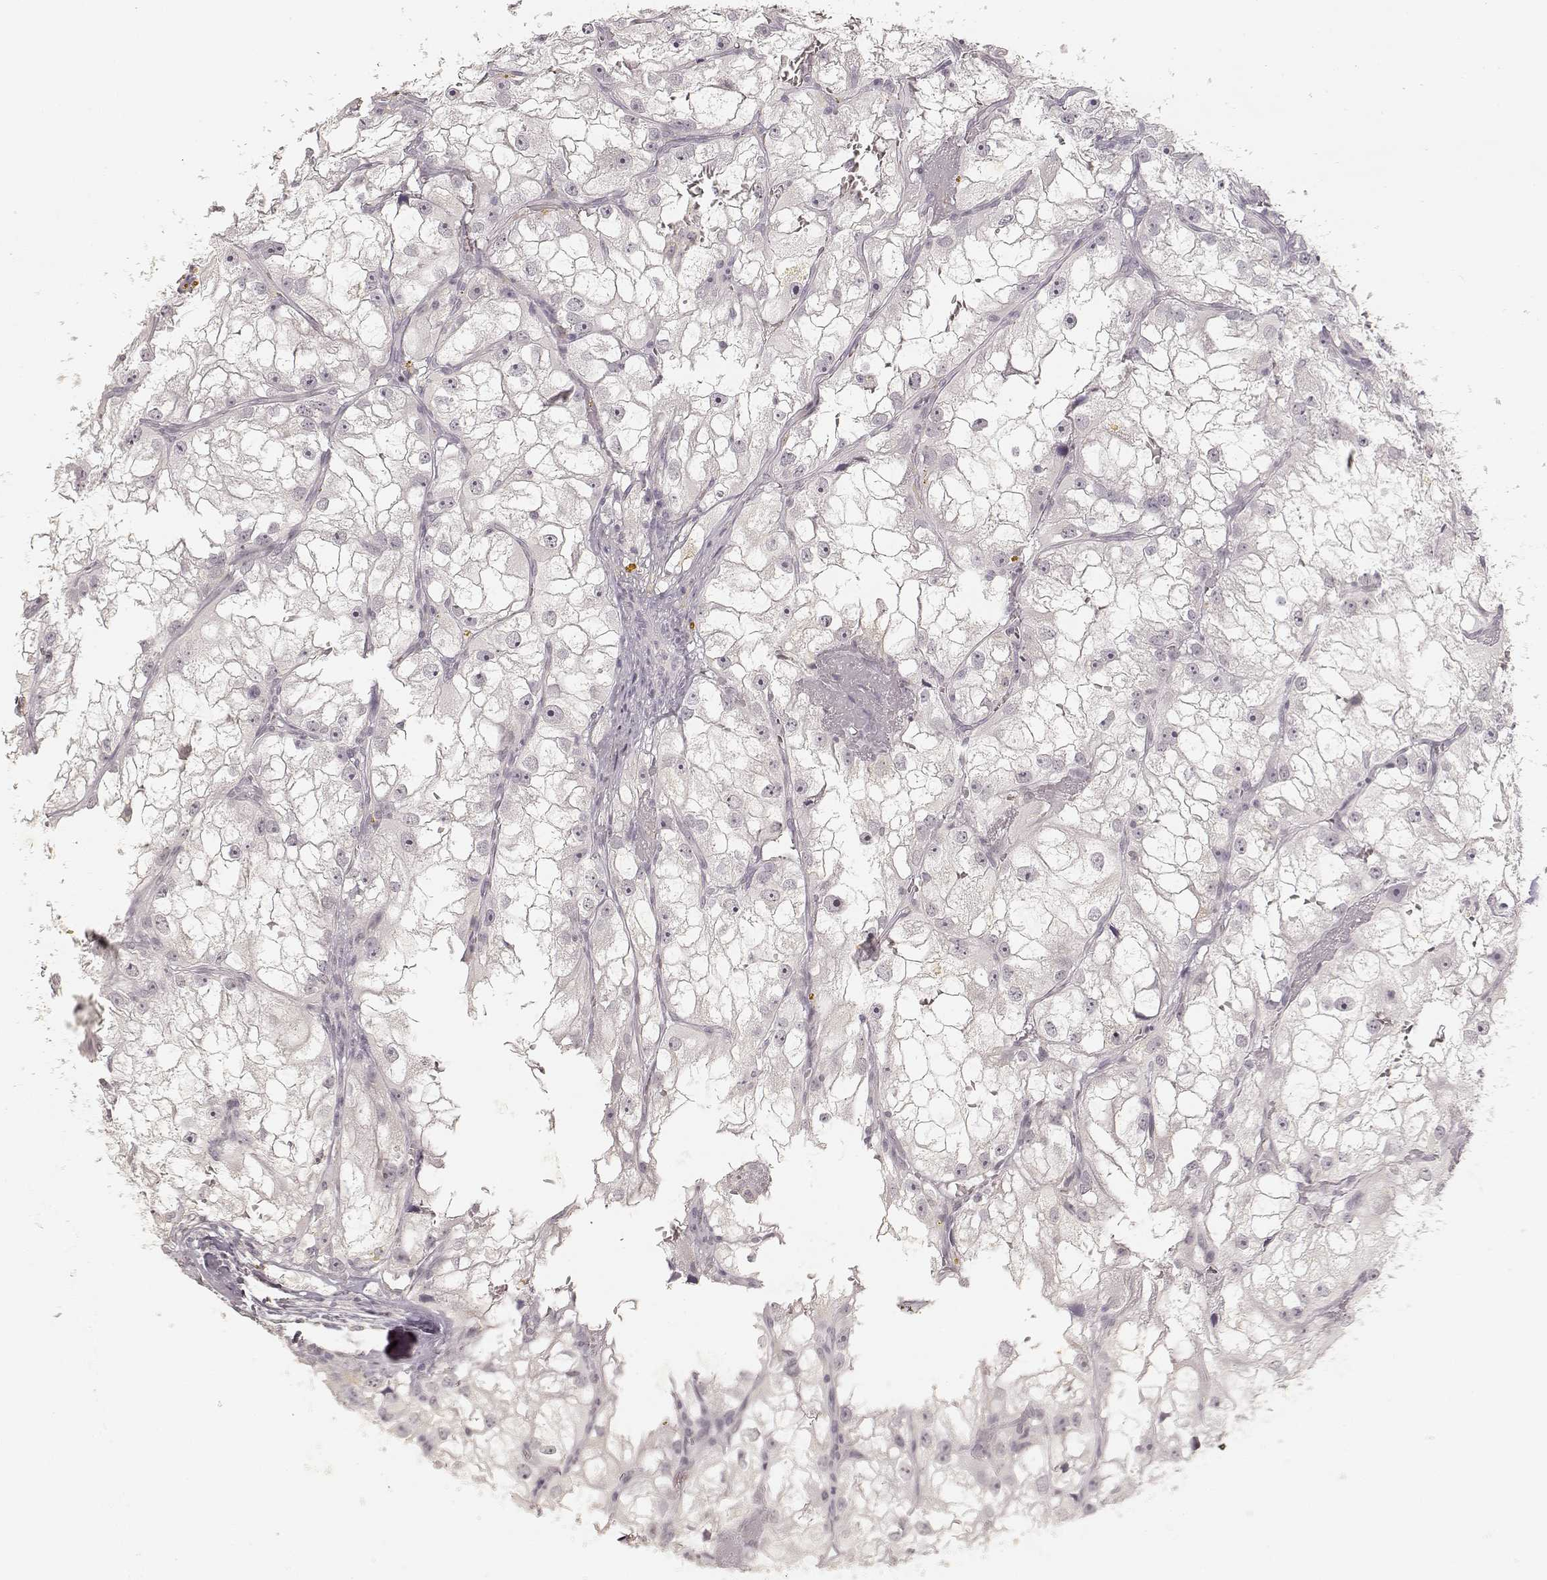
{"staining": {"intensity": "negative", "quantity": "none", "location": "none"}, "tissue": "renal cancer", "cell_type": "Tumor cells", "image_type": "cancer", "snomed": [{"axis": "morphology", "description": "Adenocarcinoma, NOS"}, {"axis": "topography", "description": "Kidney"}], "caption": "Immunohistochemistry (IHC) histopathology image of neoplastic tissue: renal adenocarcinoma stained with DAB (3,3'-diaminobenzidine) demonstrates no significant protein expression in tumor cells. The staining is performed using DAB brown chromogen with nuclei counter-stained in using hematoxylin.", "gene": "LAMC2", "patient": {"sex": "male", "age": 59}}